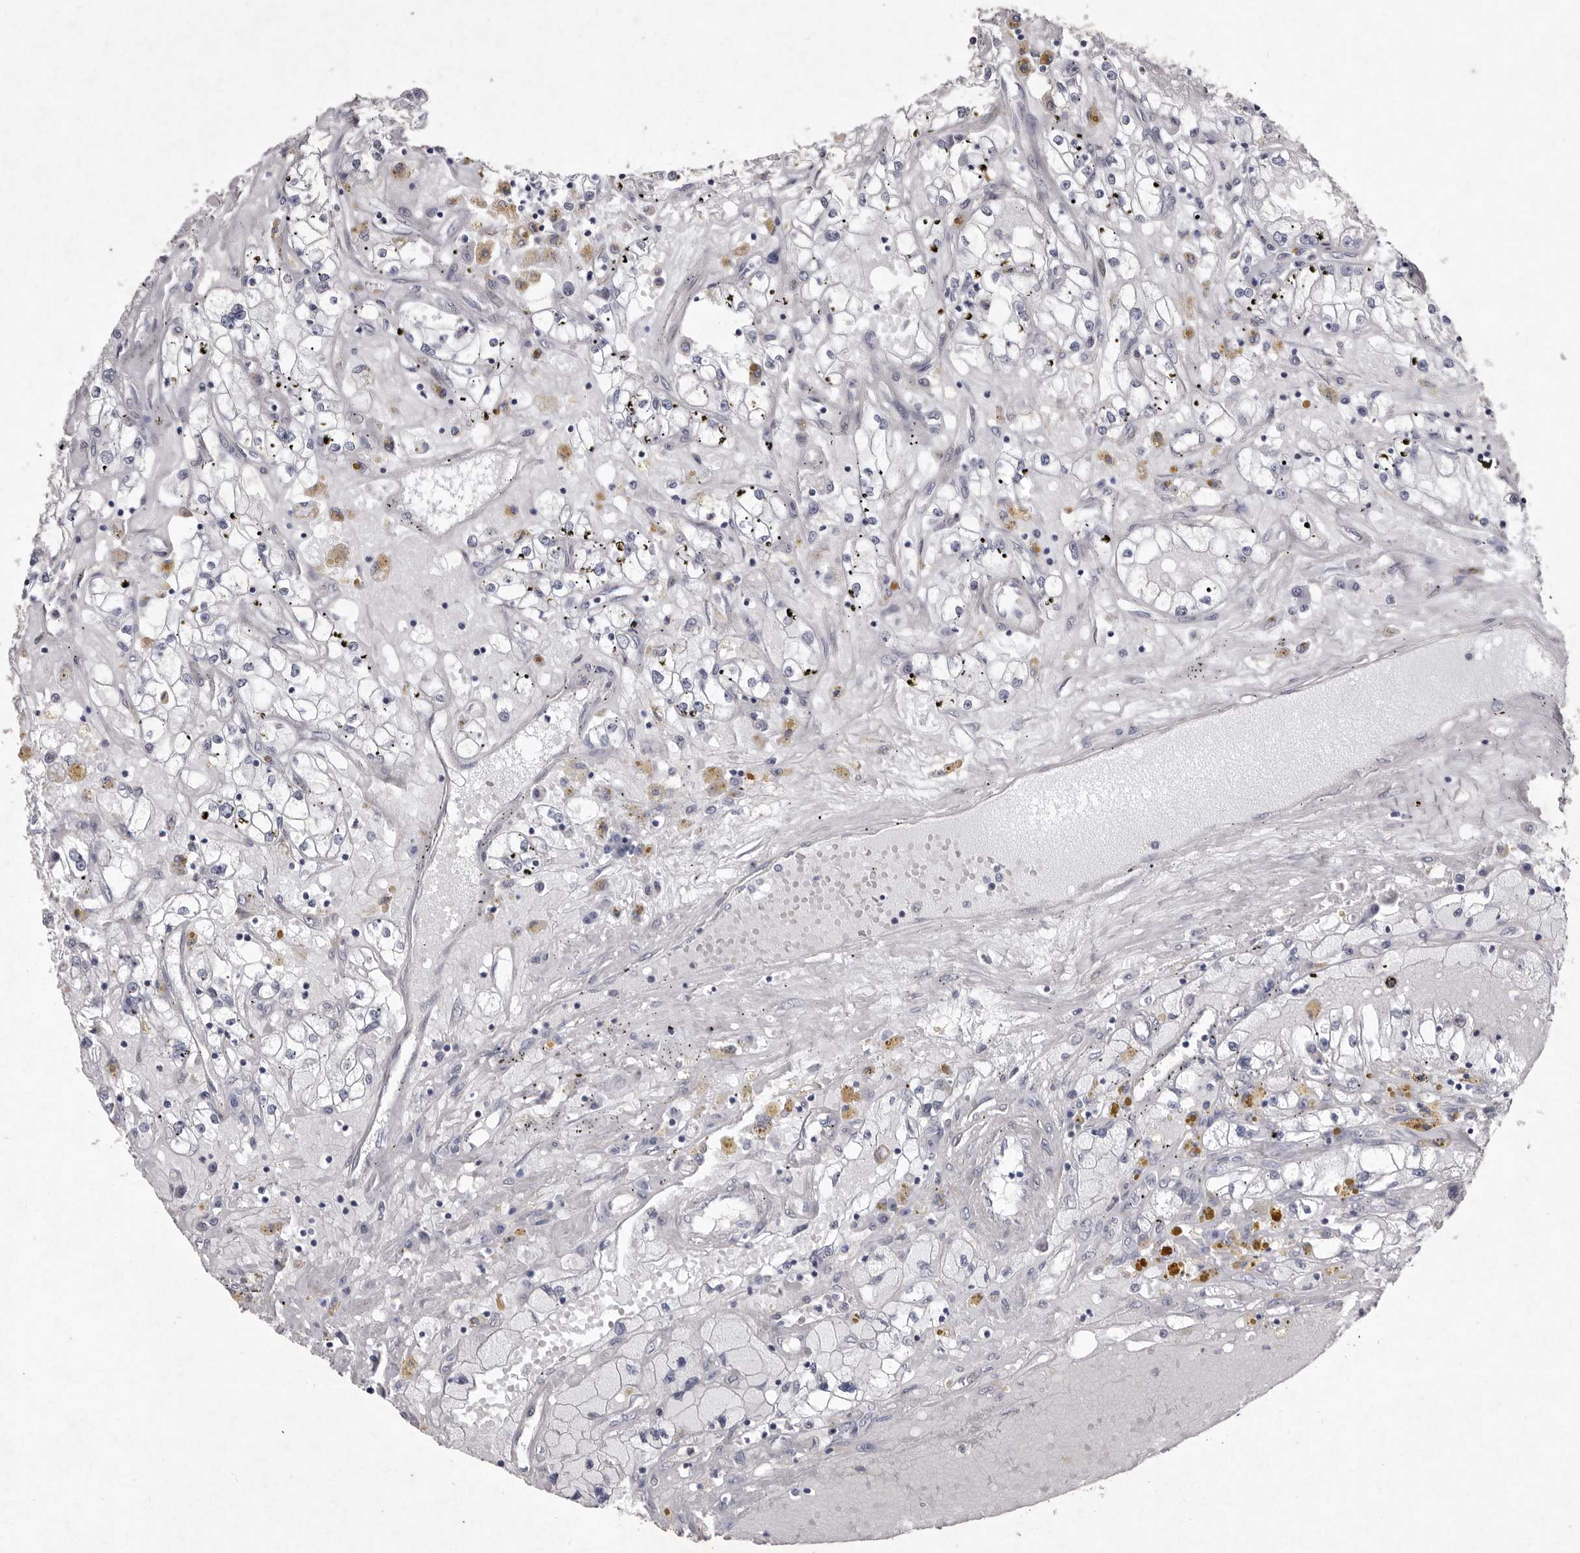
{"staining": {"intensity": "negative", "quantity": "none", "location": "none"}, "tissue": "renal cancer", "cell_type": "Tumor cells", "image_type": "cancer", "snomed": [{"axis": "morphology", "description": "Adenocarcinoma, NOS"}, {"axis": "topography", "description": "Kidney"}], "caption": "This is a image of immunohistochemistry (IHC) staining of renal adenocarcinoma, which shows no expression in tumor cells.", "gene": "NKAIN4", "patient": {"sex": "male", "age": 56}}